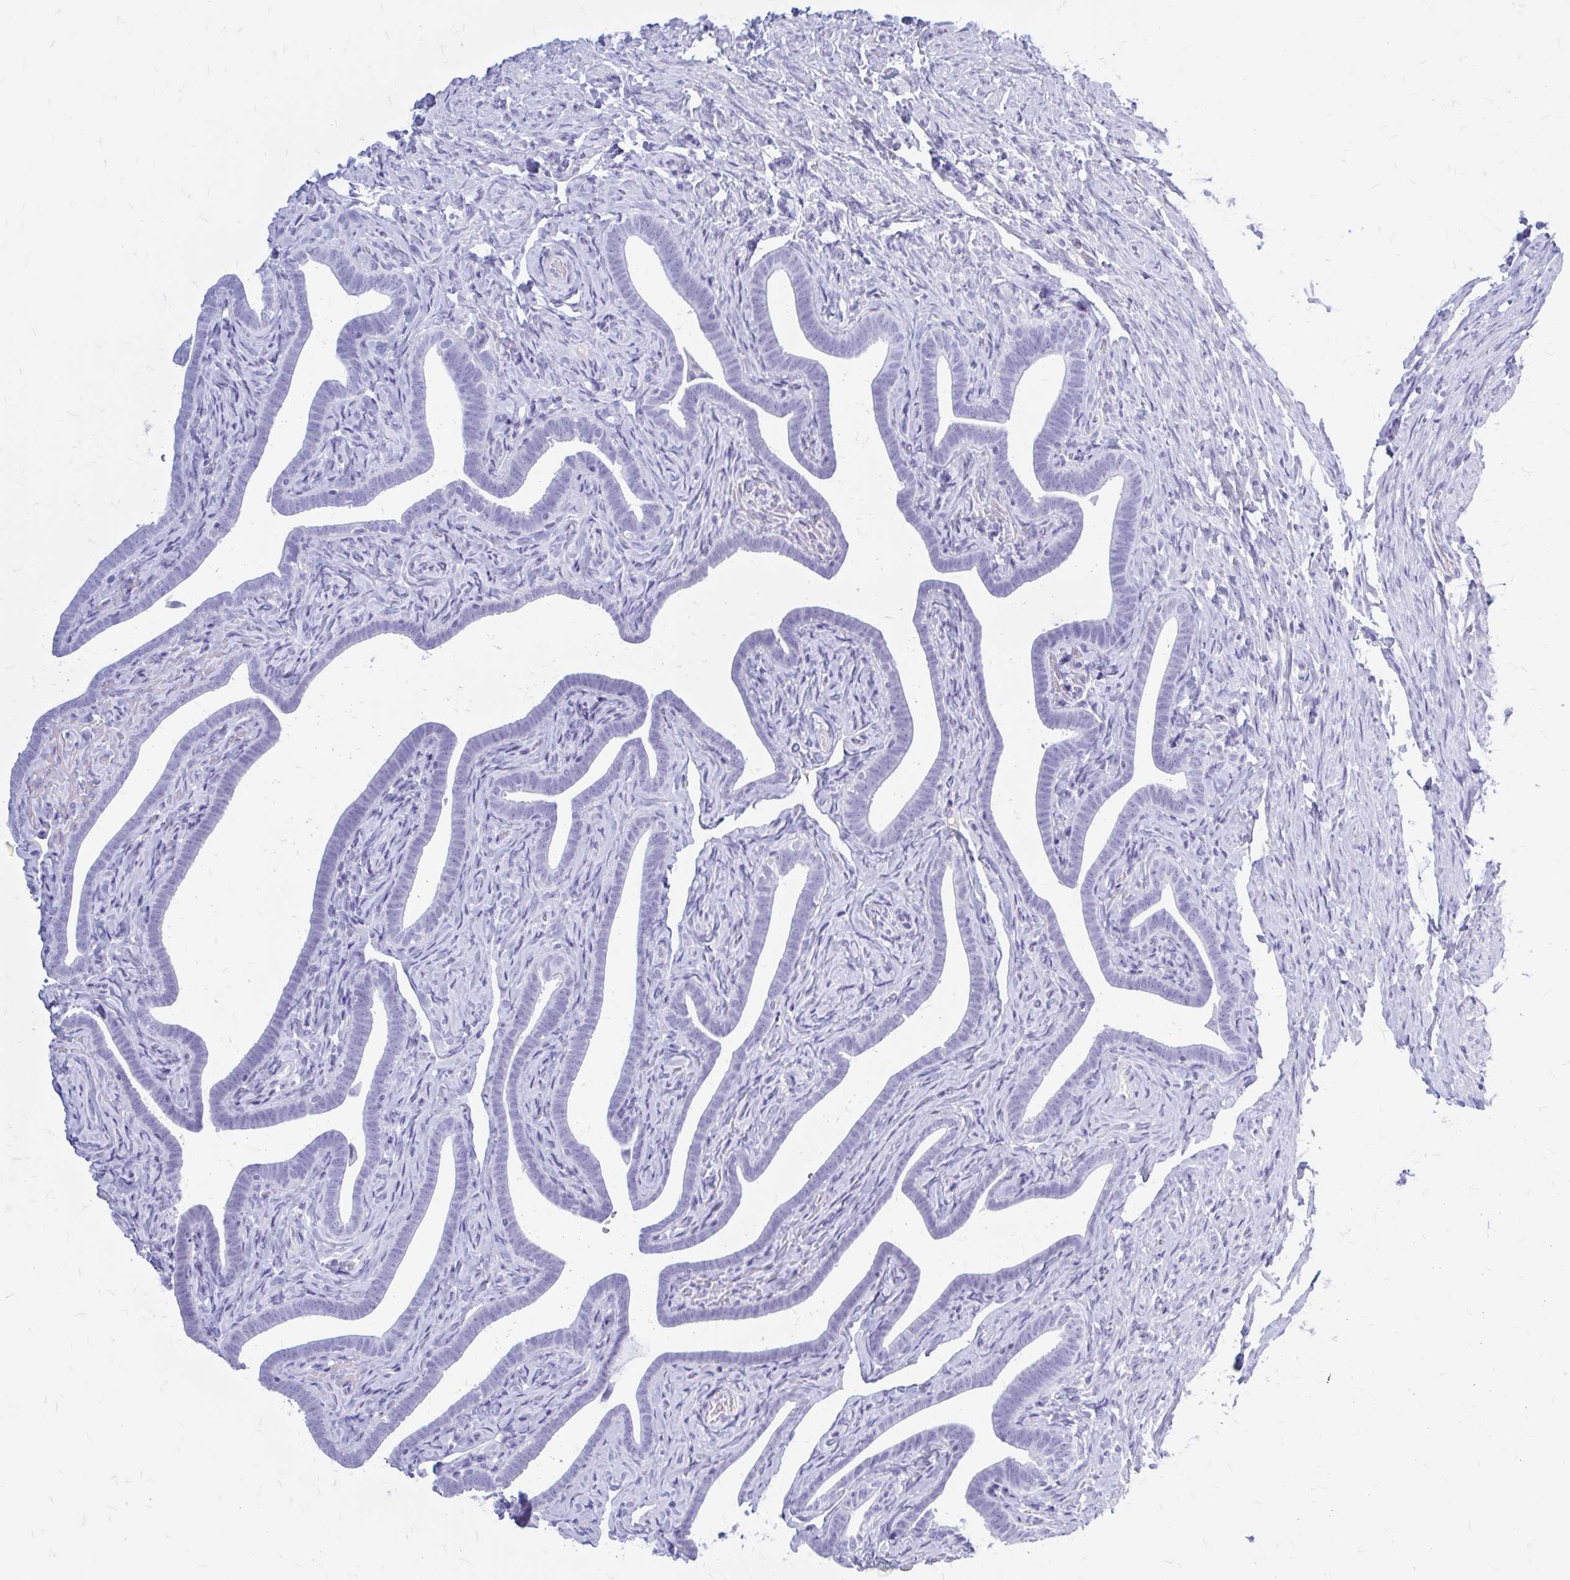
{"staining": {"intensity": "negative", "quantity": "none", "location": "none"}, "tissue": "fallopian tube", "cell_type": "Glandular cells", "image_type": "normal", "snomed": [{"axis": "morphology", "description": "Normal tissue, NOS"}, {"axis": "topography", "description": "Fallopian tube"}], "caption": "High magnification brightfield microscopy of unremarkable fallopian tube stained with DAB (3,3'-diaminobenzidine) (brown) and counterstained with hematoxylin (blue): glandular cells show no significant positivity.", "gene": "KLHDC7A", "patient": {"sex": "female", "age": 69}}